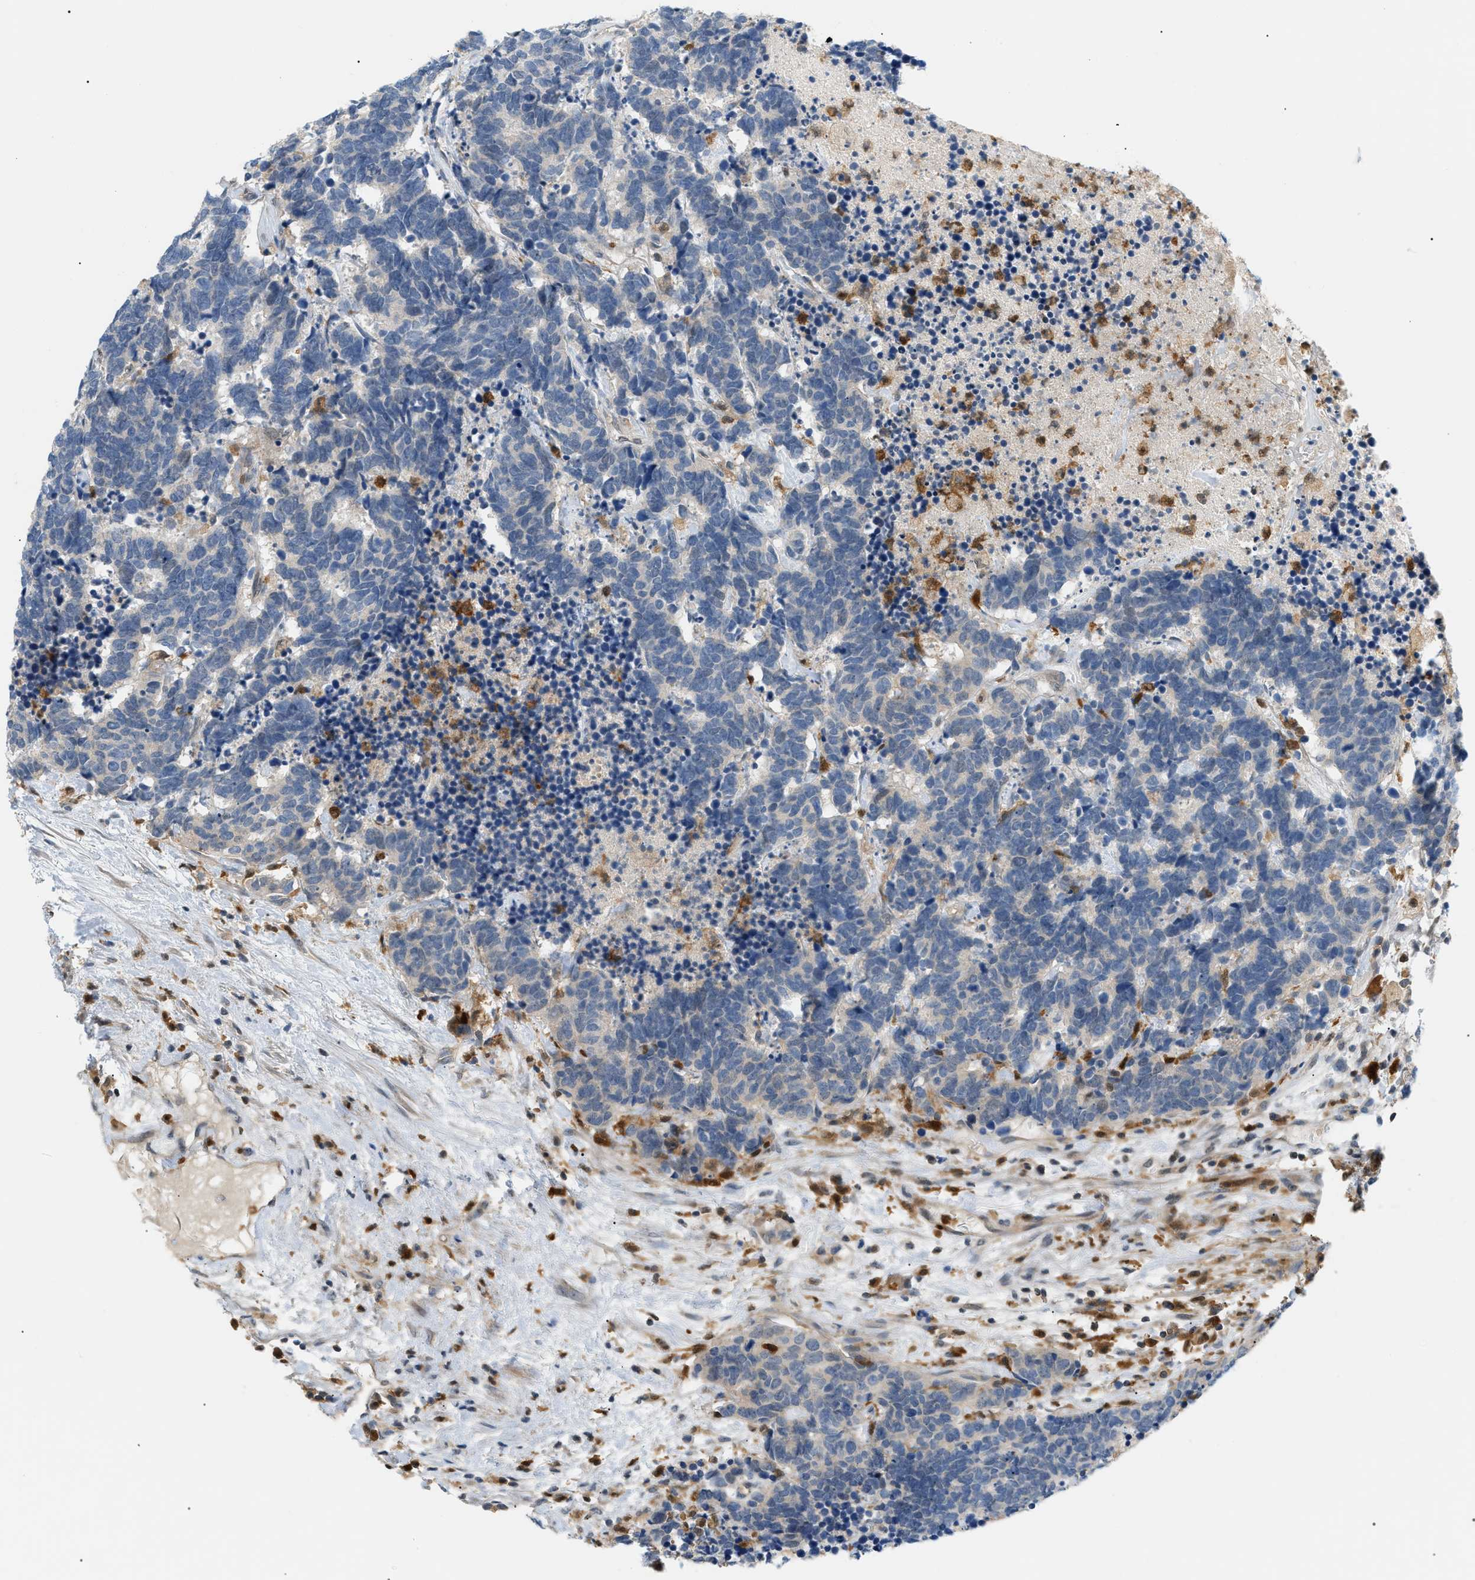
{"staining": {"intensity": "negative", "quantity": "none", "location": "none"}, "tissue": "carcinoid", "cell_type": "Tumor cells", "image_type": "cancer", "snomed": [{"axis": "morphology", "description": "Carcinoma, NOS"}, {"axis": "morphology", "description": "Carcinoid, malignant, NOS"}, {"axis": "topography", "description": "Urinary bladder"}], "caption": "This histopathology image is of carcinoid stained with IHC to label a protein in brown with the nuclei are counter-stained blue. There is no staining in tumor cells. The staining was performed using DAB (3,3'-diaminobenzidine) to visualize the protein expression in brown, while the nuclei were stained in blue with hematoxylin (Magnification: 20x).", "gene": "PYCARD", "patient": {"sex": "male", "age": 57}}